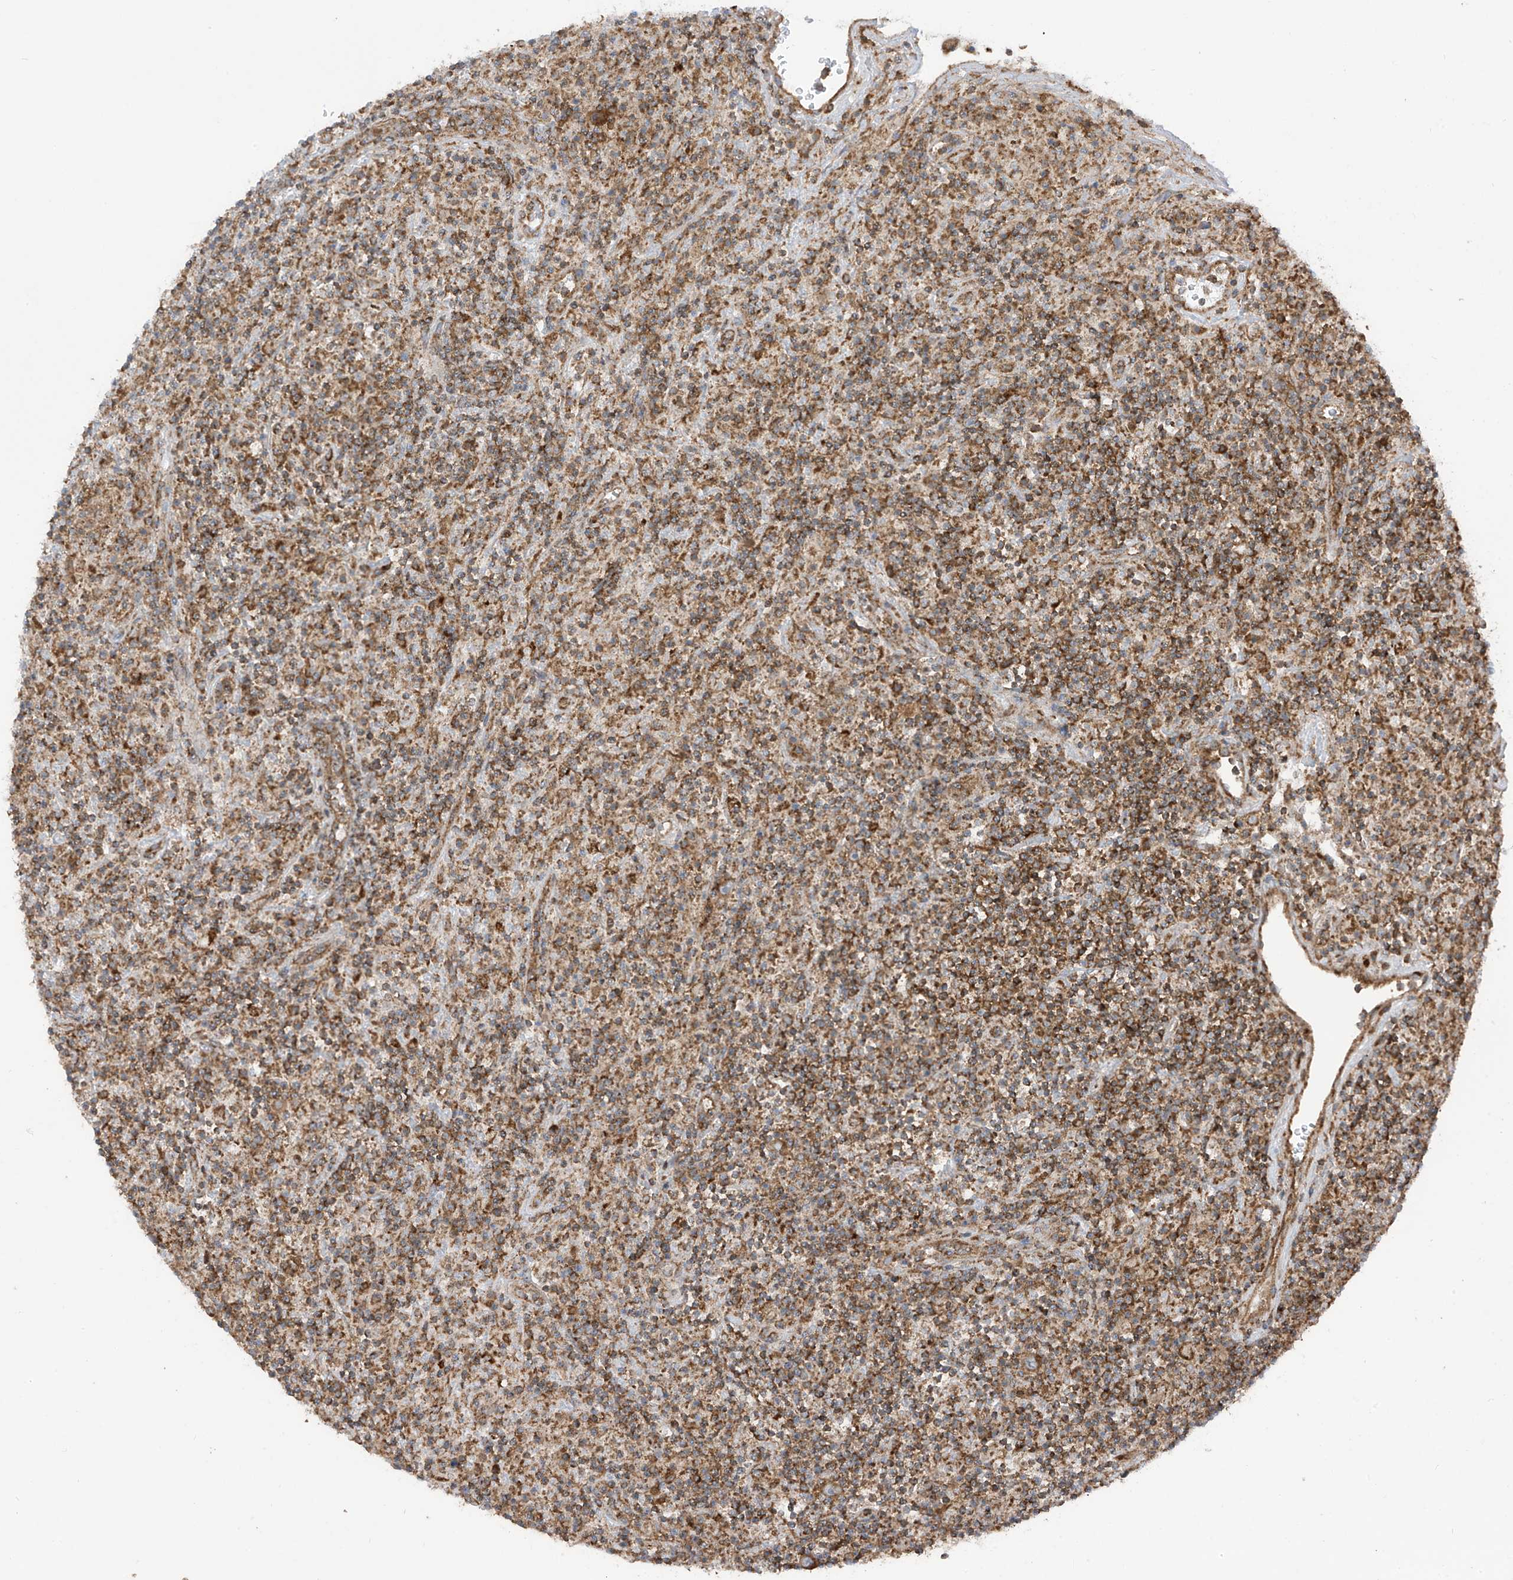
{"staining": {"intensity": "moderate", "quantity": ">75%", "location": "cytoplasmic/membranous"}, "tissue": "lymphoma", "cell_type": "Tumor cells", "image_type": "cancer", "snomed": [{"axis": "morphology", "description": "Hodgkin's disease, NOS"}, {"axis": "topography", "description": "Lymph node"}], "caption": "Immunohistochemical staining of lymphoma exhibits moderate cytoplasmic/membranous protein staining in approximately >75% of tumor cells.", "gene": "REPS1", "patient": {"sex": "male", "age": 70}}